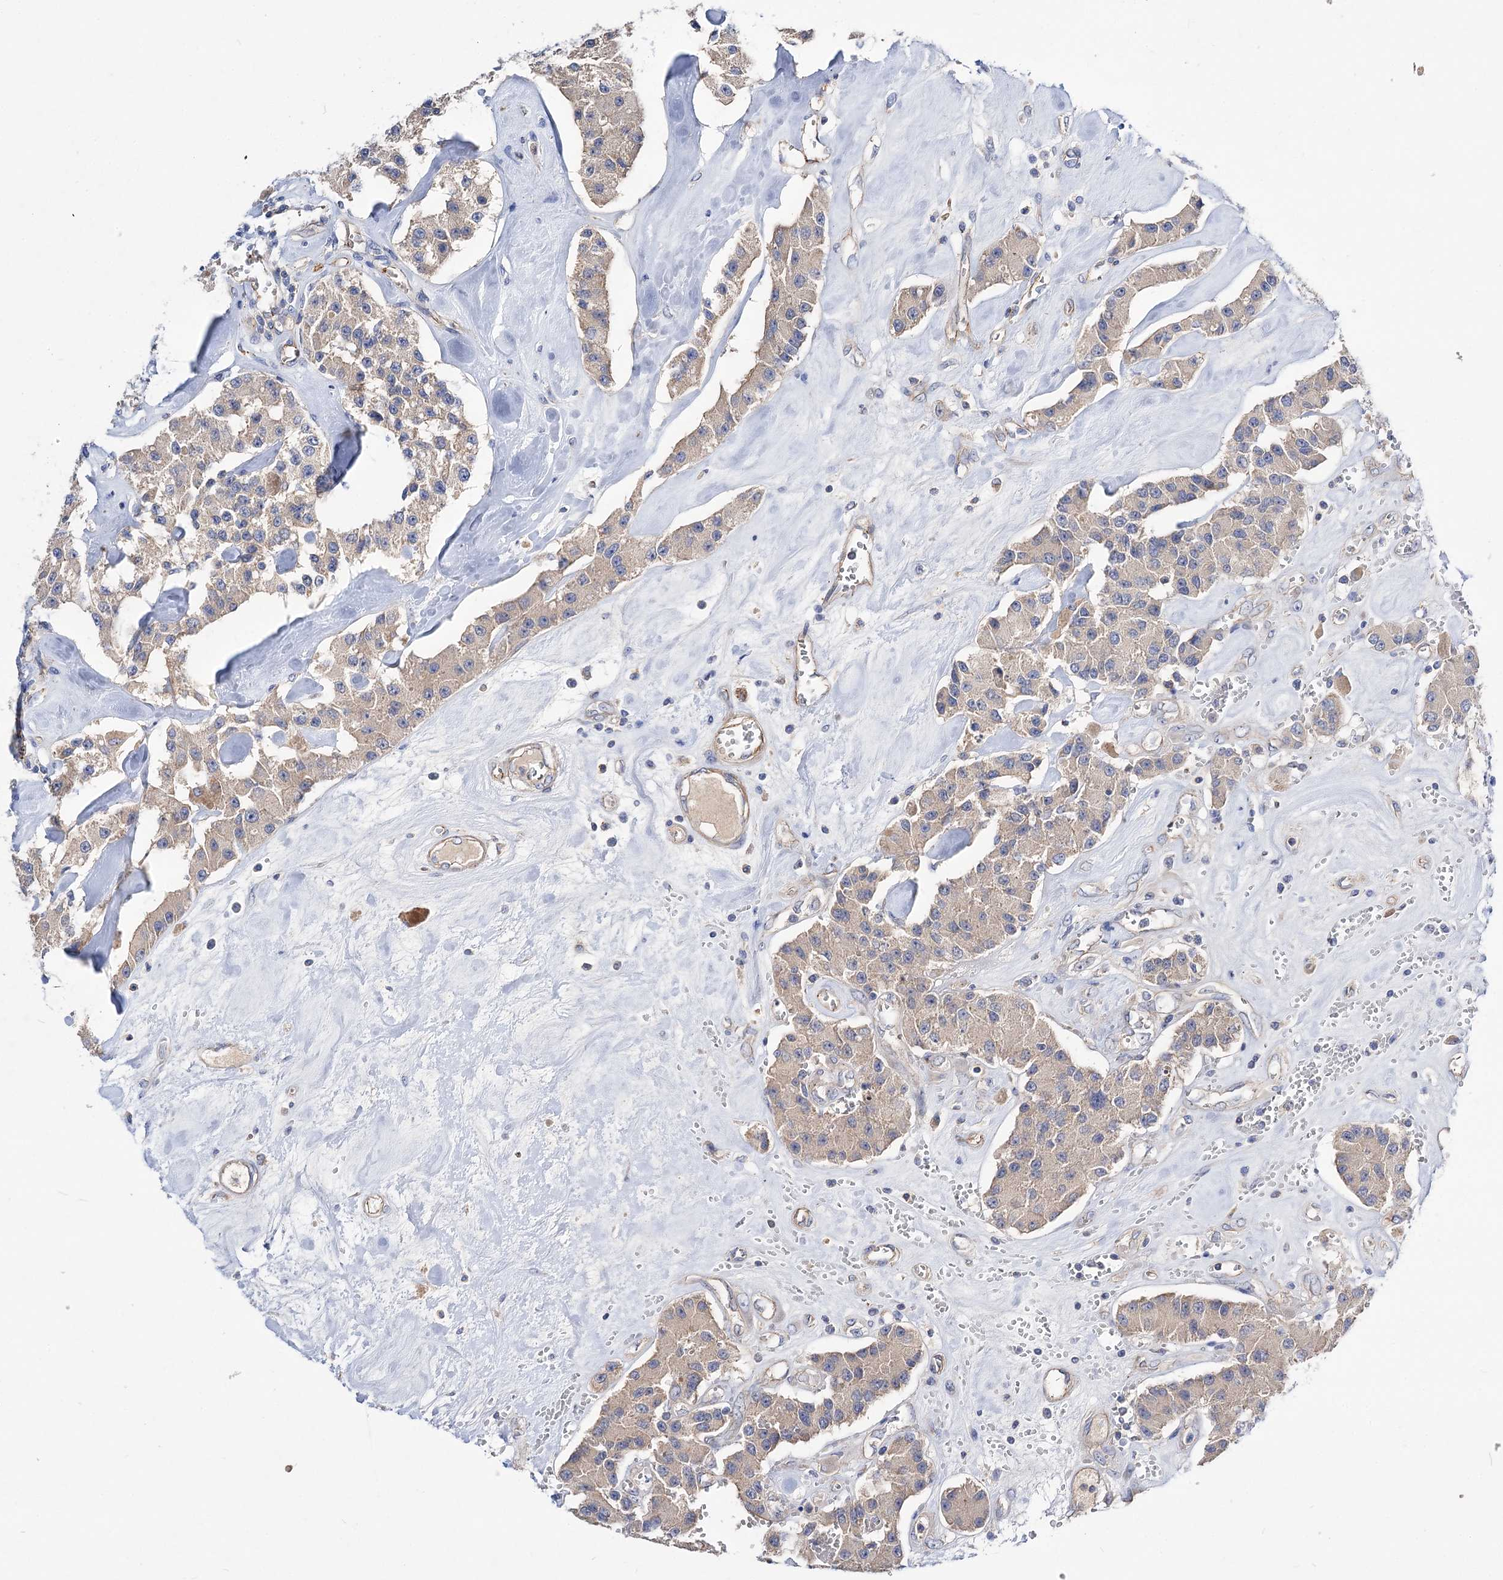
{"staining": {"intensity": "negative", "quantity": "none", "location": "none"}, "tissue": "carcinoid", "cell_type": "Tumor cells", "image_type": "cancer", "snomed": [{"axis": "morphology", "description": "Carcinoid, malignant, NOS"}, {"axis": "topography", "description": "Pancreas"}], "caption": "Immunohistochemical staining of carcinoid shows no significant expression in tumor cells.", "gene": "NUDCD2", "patient": {"sex": "male", "age": 41}}